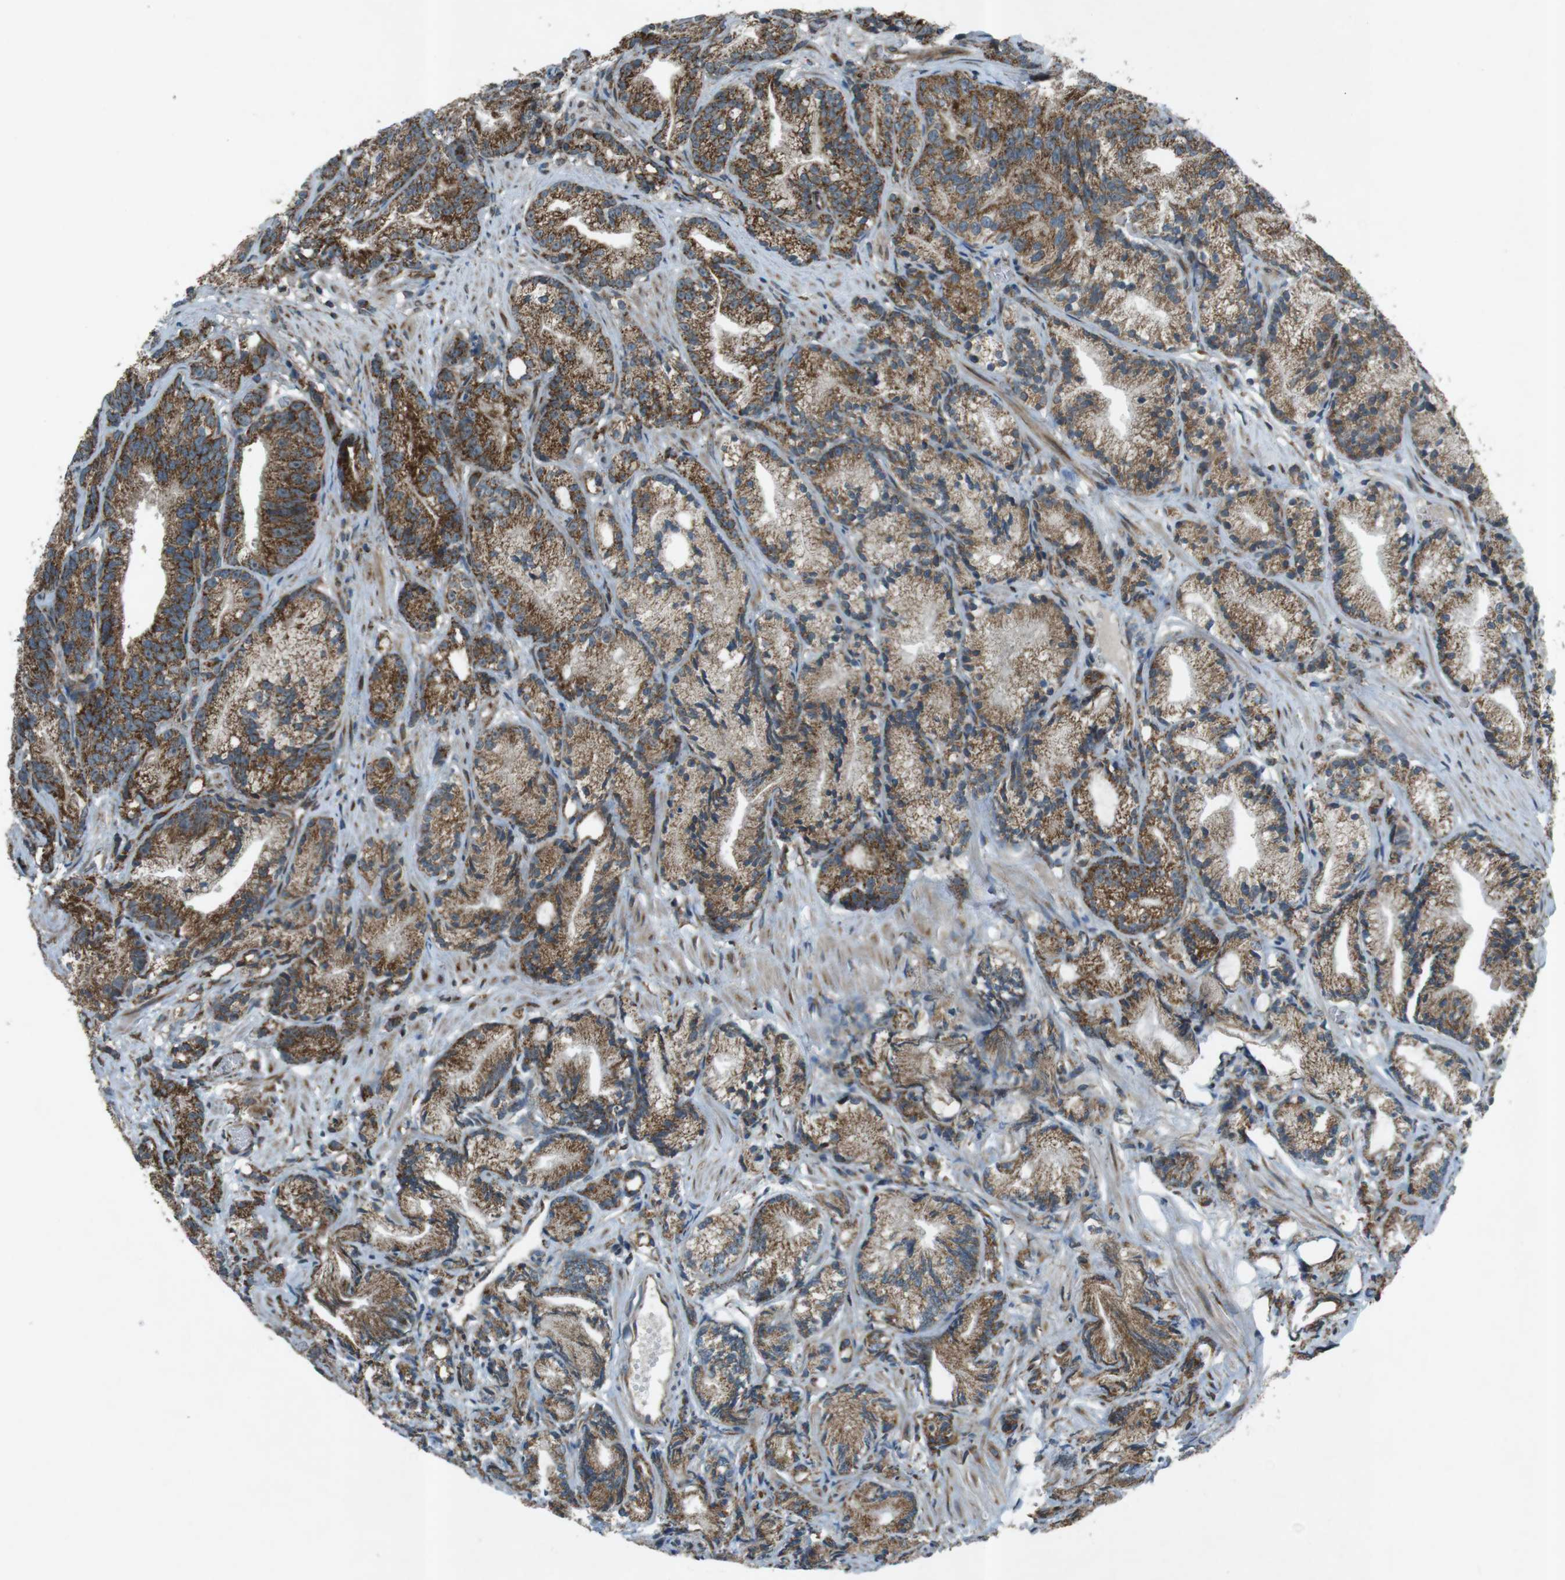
{"staining": {"intensity": "moderate", "quantity": ">75%", "location": "cytoplasmic/membranous"}, "tissue": "prostate cancer", "cell_type": "Tumor cells", "image_type": "cancer", "snomed": [{"axis": "morphology", "description": "Adenocarcinoma, Low grade"}, {"axis": "topography", "description": "Prostate"}], "caption": "Protein expression analysis of prostate adenocarcinoma (low-grade) reveals moderate cytoplasmic/membranous expression in about >75% of tumor cells. (Brightfield microscopy of DAB IHC at high magnification).", "gene": "SLC41A1", "patient": {"sex": "male", "age": 89}}